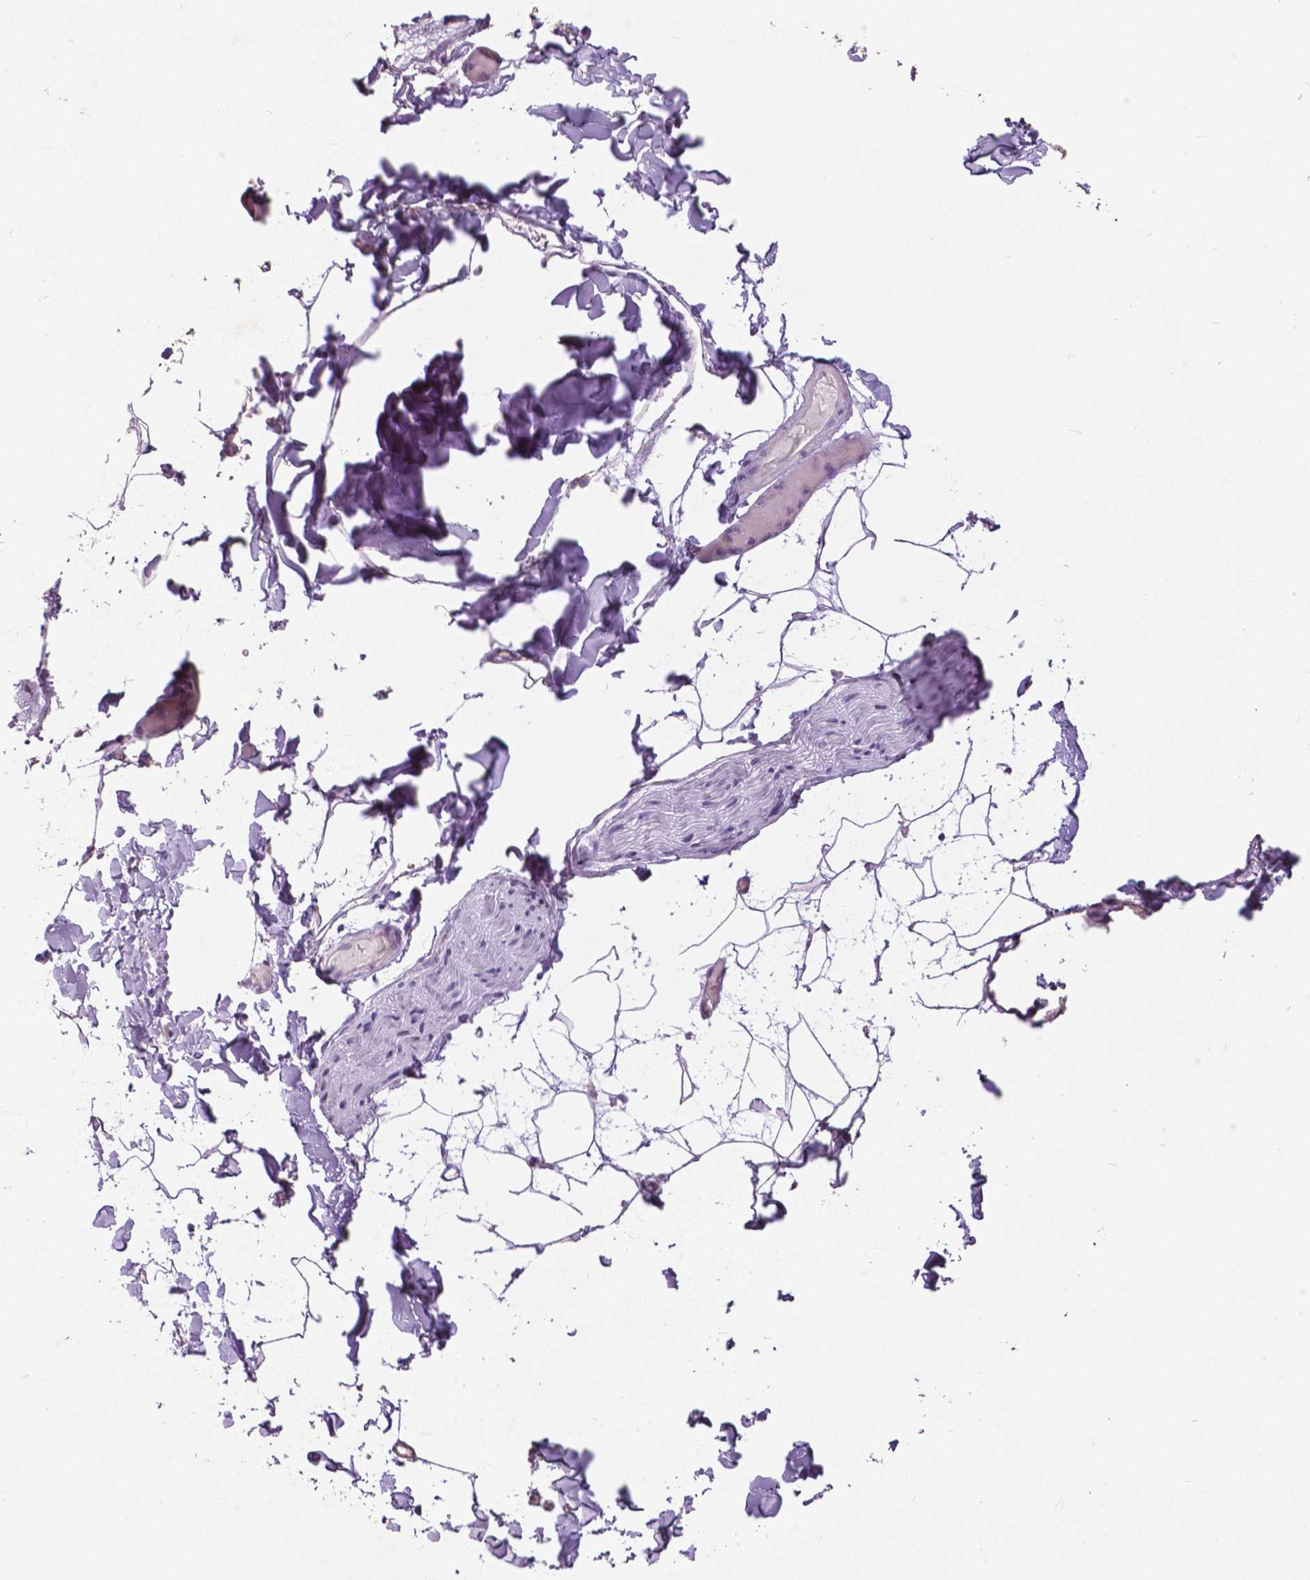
{"staining": {"intensity": "negative", "quantity": "none", "location": "none"}, "tissue": "adipose tissue", "cell_type": "Adipocytes", "image_type": "normal", "snomed": [{"axis": "morphology", "description": "Normal tissue, NOS"}, {"axis": "topography", "description": "Gallbladder"}, {"axis": "topography", "description": "Peripheral nerve tissue"}], "caption": "Immunohistochemistry (IHC) image of normal human adipose tissue stained for a protein (brown), which exhibits no expression in adipocytes. The staining was performed using DAB (3,3'-diaminobenzidine) to visualize the protein expression in brown, while the nuclei were stained in blue with hematoxylin (Magnification: 20x).", "gene": "GRIN2A", "patient": {"sex": "female", "age": 45}}